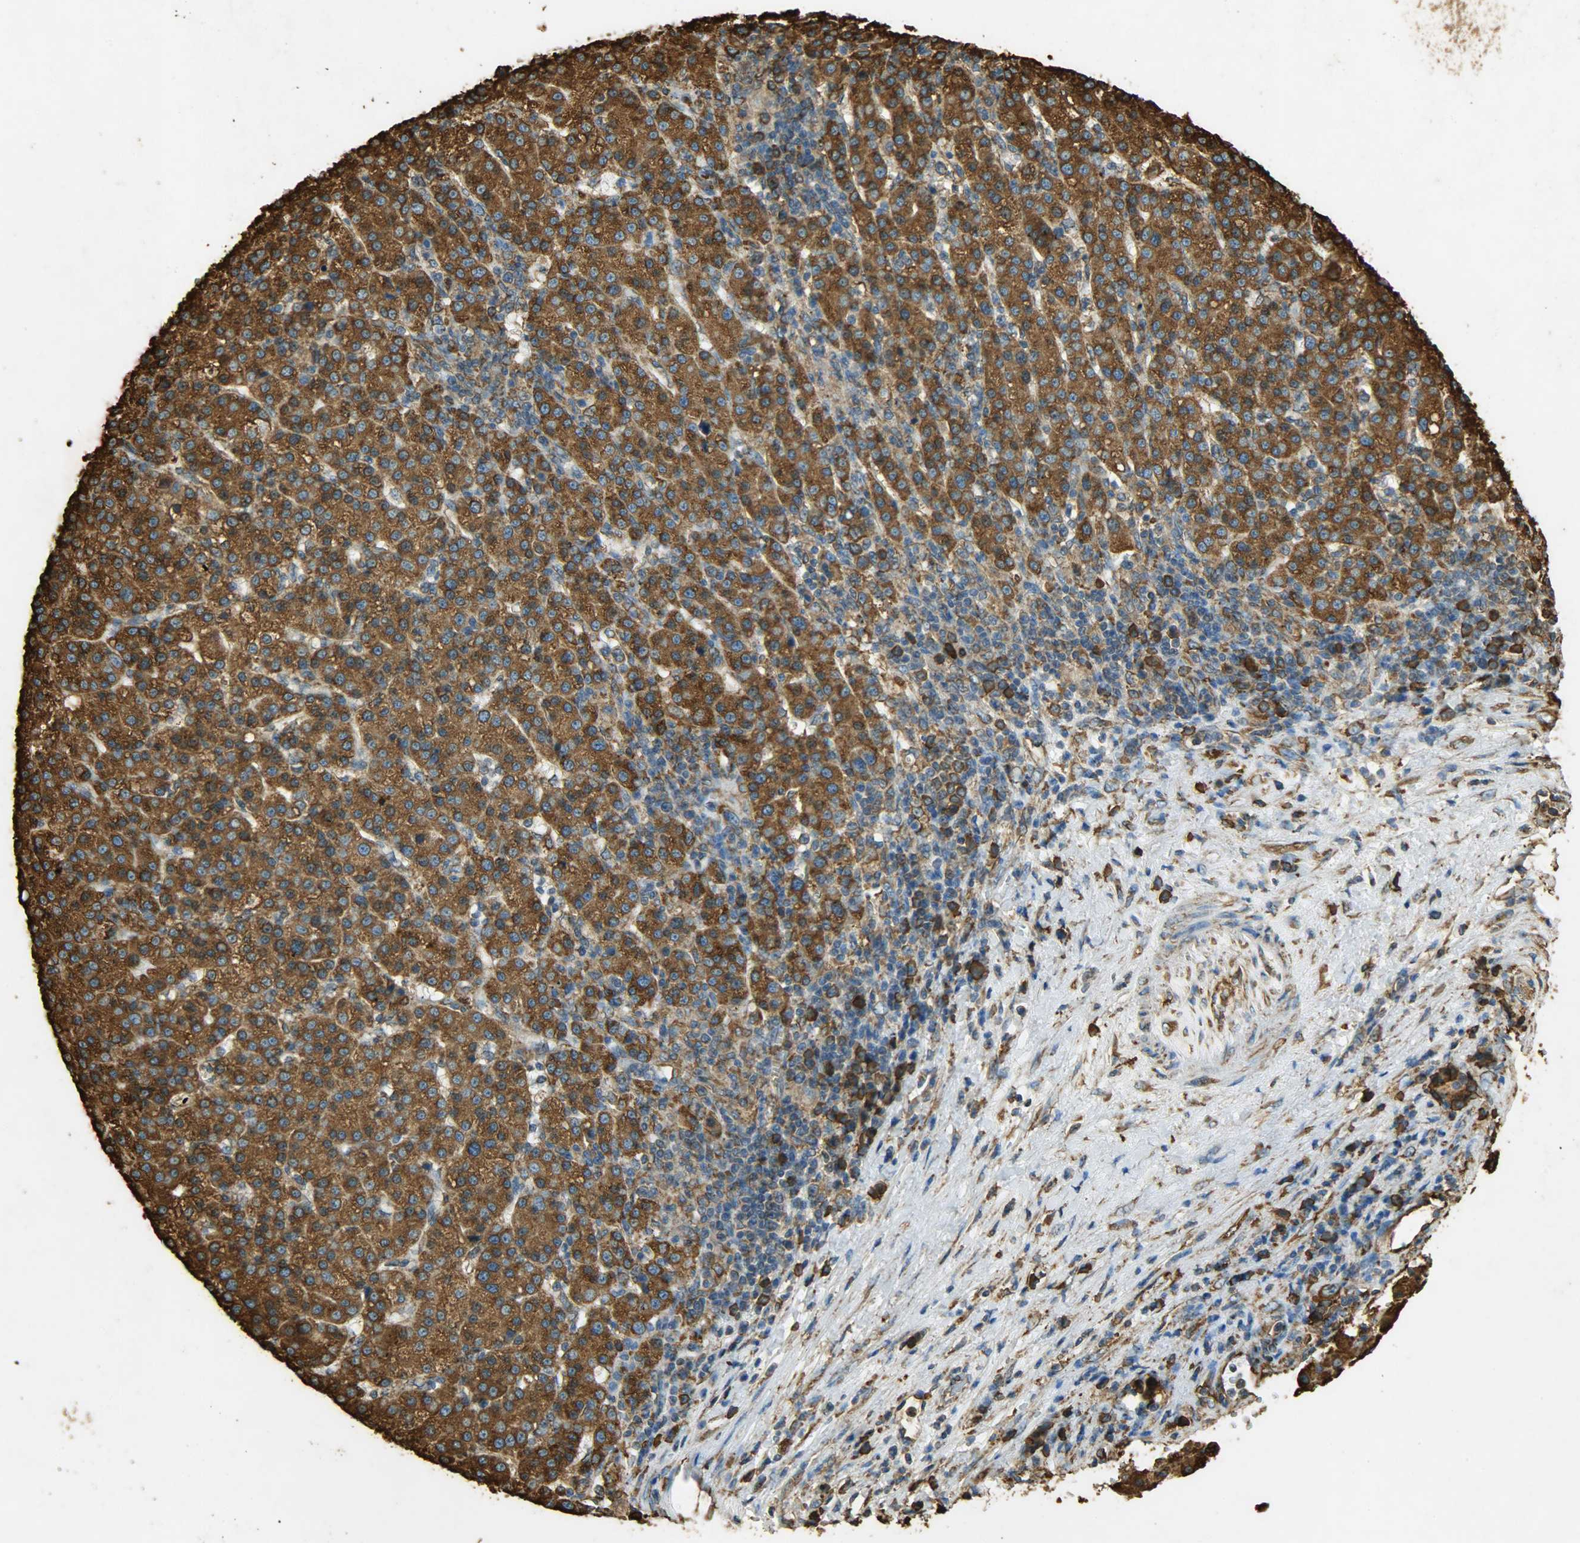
{"staining": {"intensity": "moderate", "quantity": ">75%", "location": "cytoplasmic/membranous"}, "tissue": "liver cancer", "cell_type": "Tumor cells", "image_type": "cancer", "snomed": [{"axis": "morphology", "description": "Carcinoma, Hepatocellular, NOS"}, {"axis": "topography", "description": "Liver"}], "caption": "A histopathology image of human liver cancer (hepatocellular carcinoma) stained for a protein exhibits moderate cytoplasmic/membranous brown staining in tumor cells.", "gene": "HSP90B1", "patient": {"sex": "female", "age": 58}}